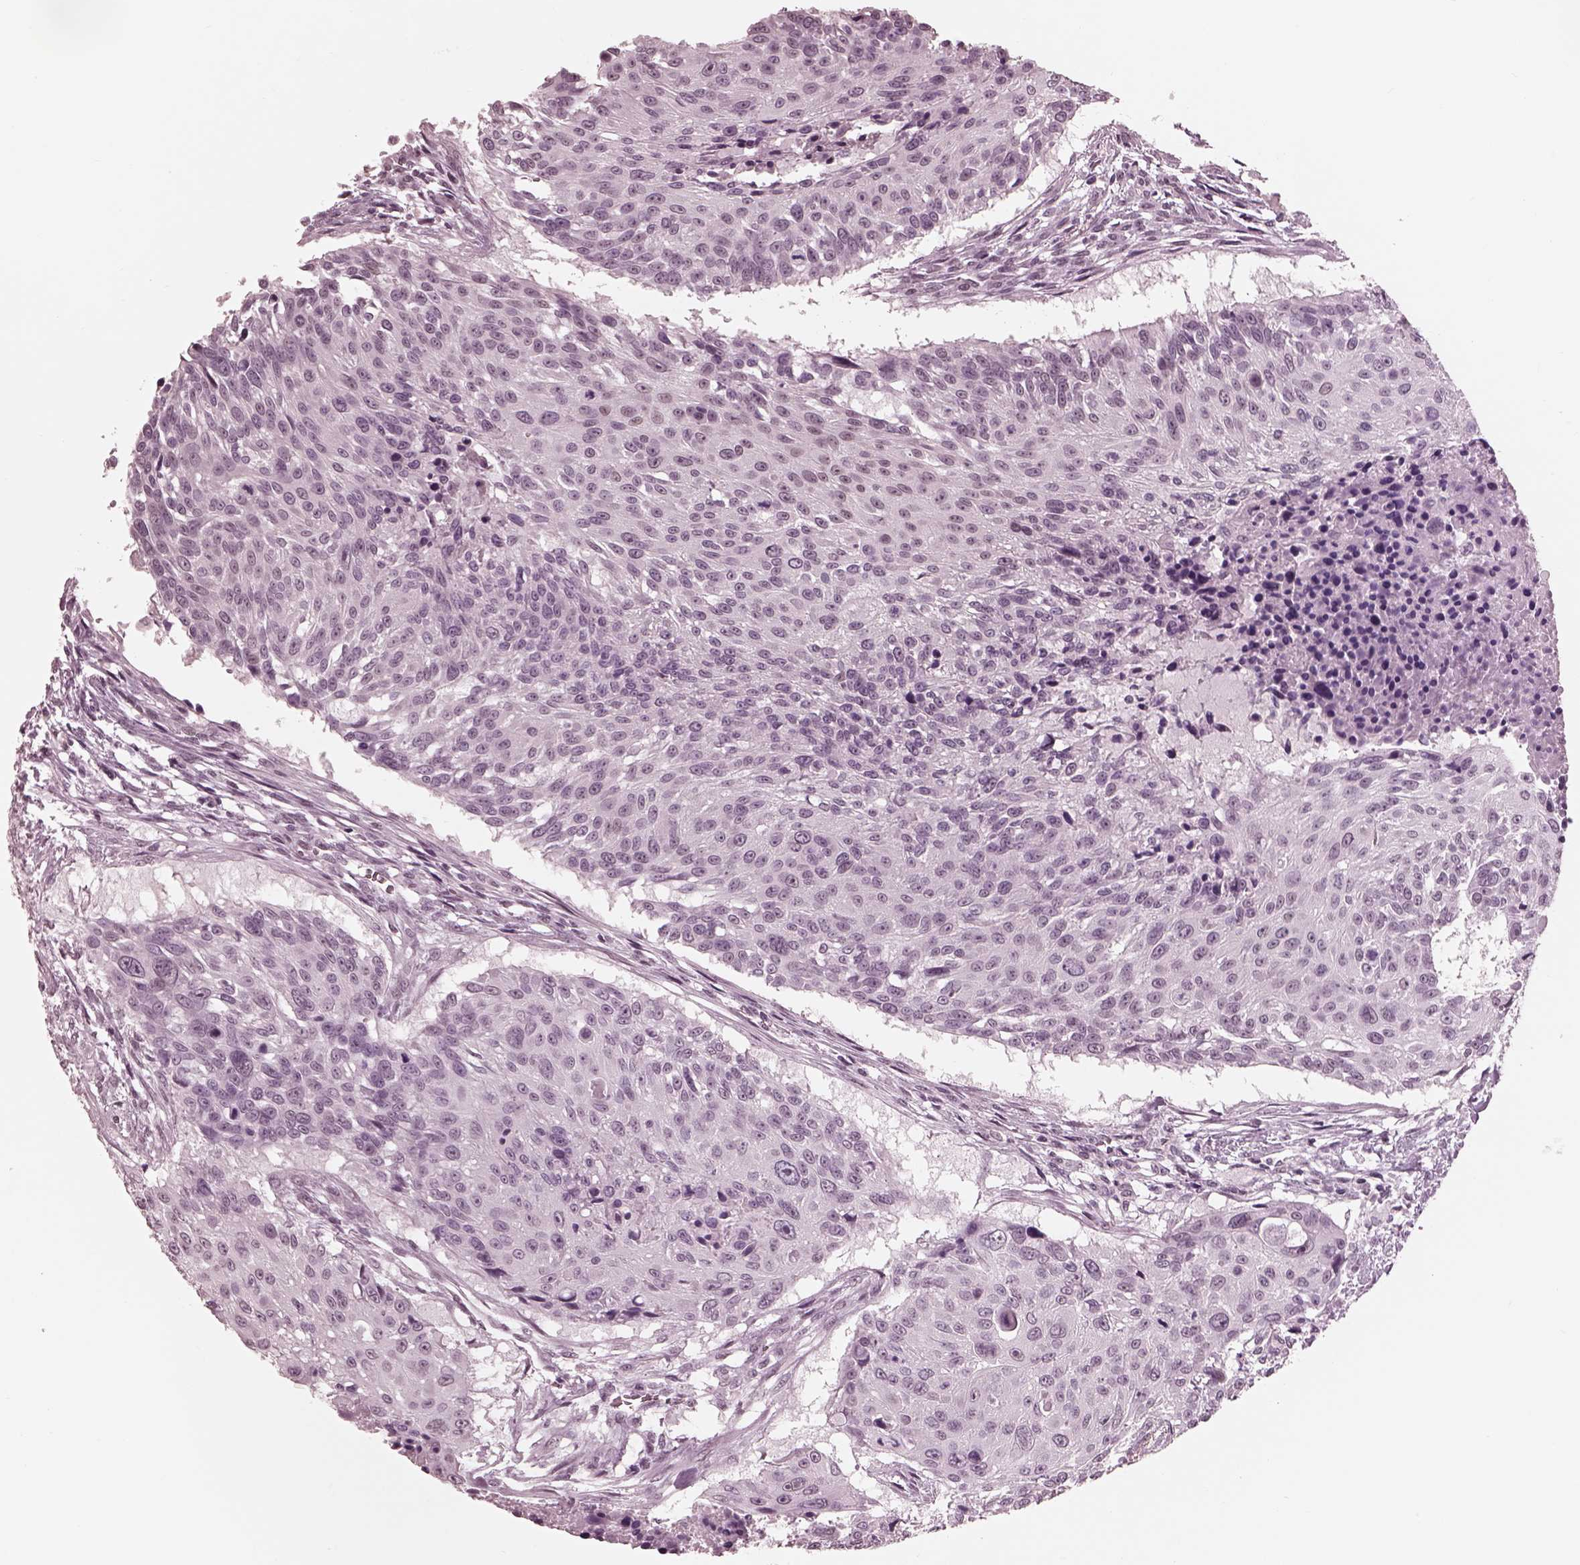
{"staining": {"intensity": "negative", "quantity": "none", "location": "none"}, "tissue": "urothelial cancer", "cell_type": "Tumor cells", "image_type": "cancer", "snomed": [{"axis": "morphology", "description": "Urothelial carcinoma, NOS"}, {"axis": "topography", "description": "Urinary bladder"}], "caption": "Immunohistochemical staining of urothelial cancer exhibits no significant expression in tumor cells.", "gene": "GARIN4", "patient": {"sex": "male", "age": 55}}